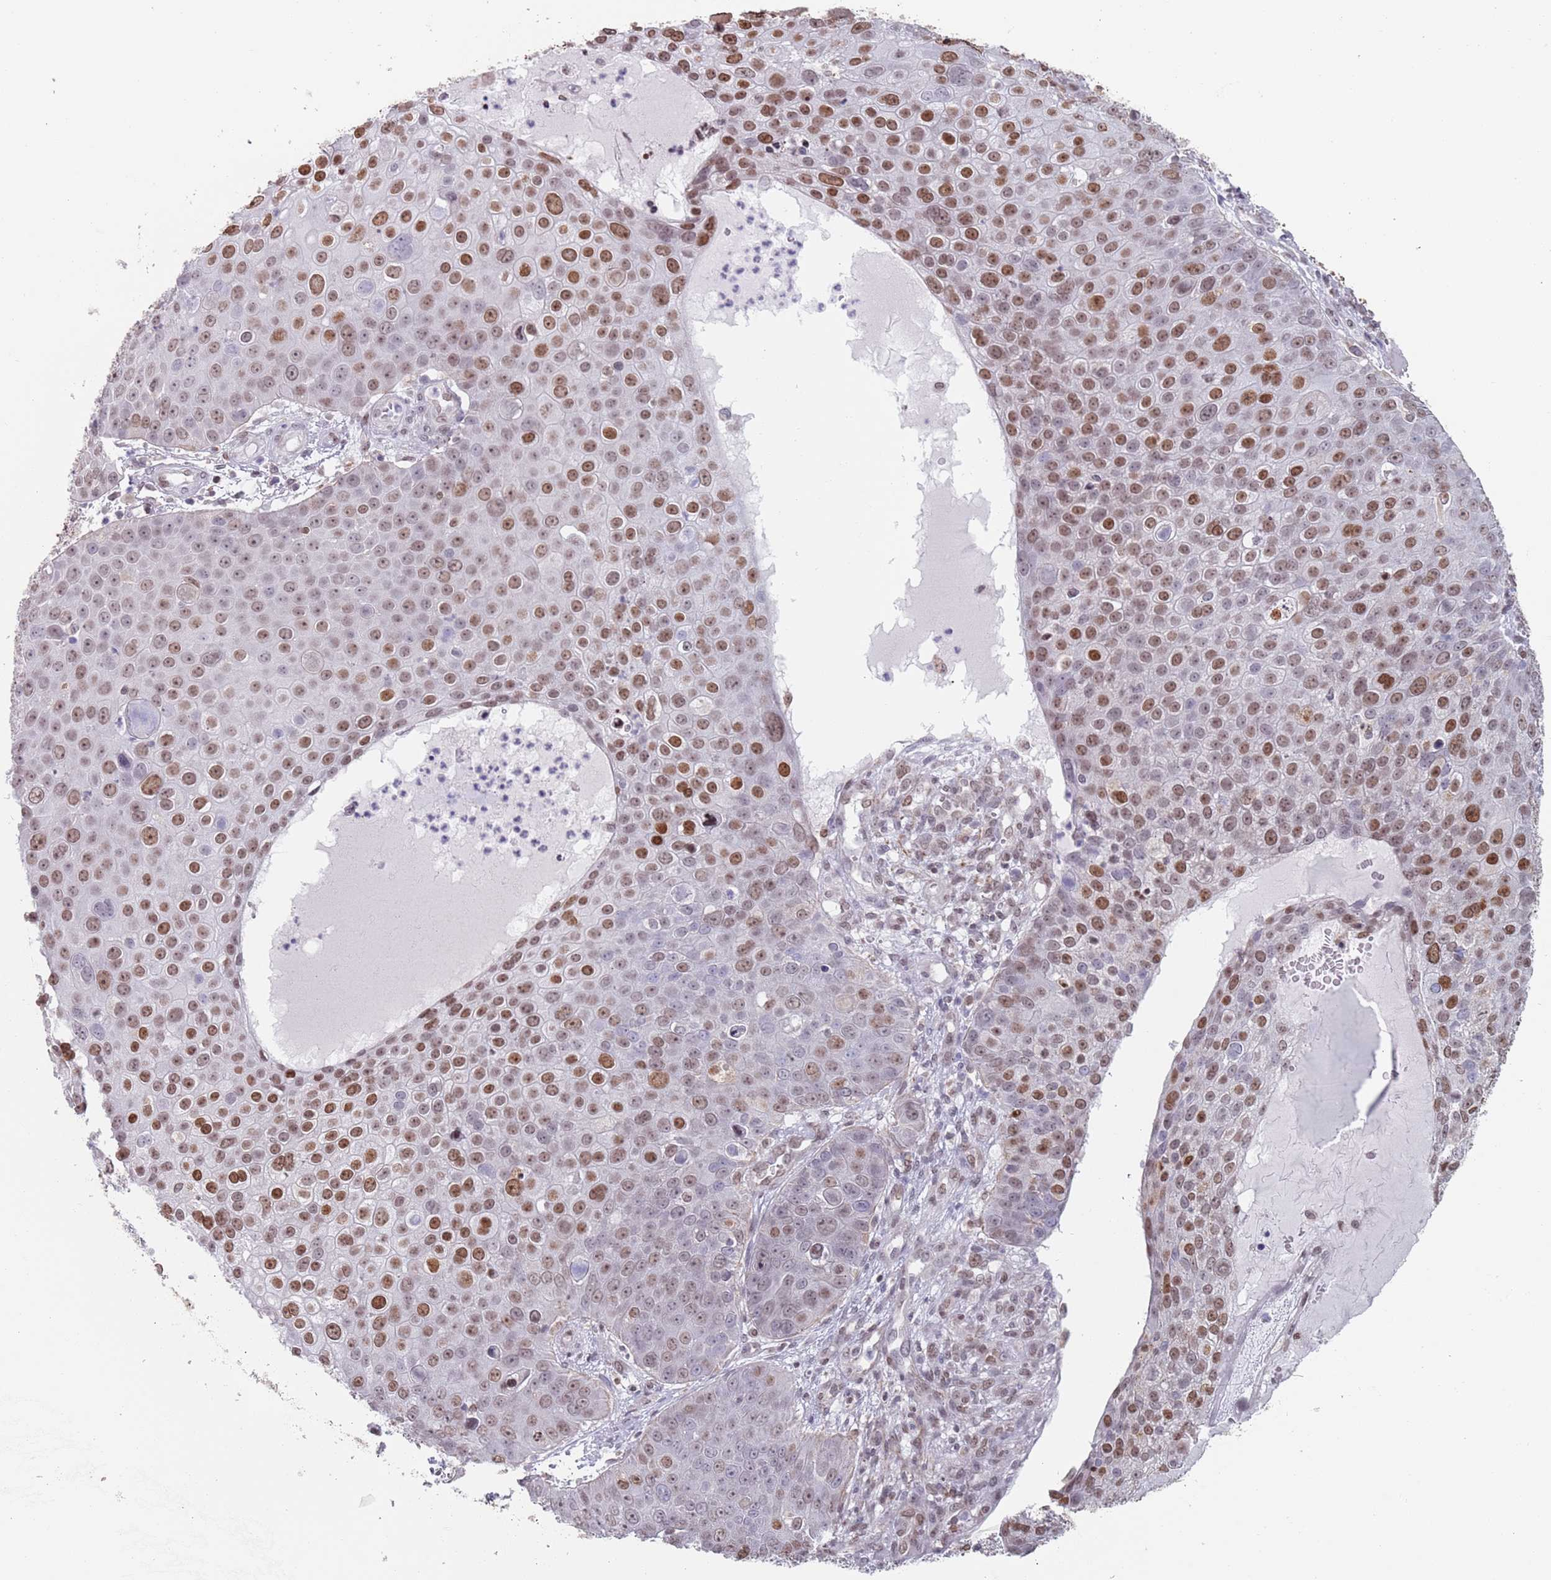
{"staining": {"intensity": "moderate", "quantity": ">75%", "location": "nuclear"}, "tissue": "skin cancer", "cell_type": "Tumor cells", "image_type": "cancer", "snomed": [{"axis": "morphology", "description": "Squamous cell carcinoma, NOS"}, {"axis": "topography", "description": "Skin"}], "caption": "Skin squamous cell carcinoma was stained to show a protein in brown. There is medium levels of moderate nuclear staining in approximately >75% of tumor cells. (DAB (3,3'-diaminobenzidine) IHC, brown staining for protein, blue staining for nuclei).", "gene": "MFSD12", "patient": {"sex": "male", "age": 71}}